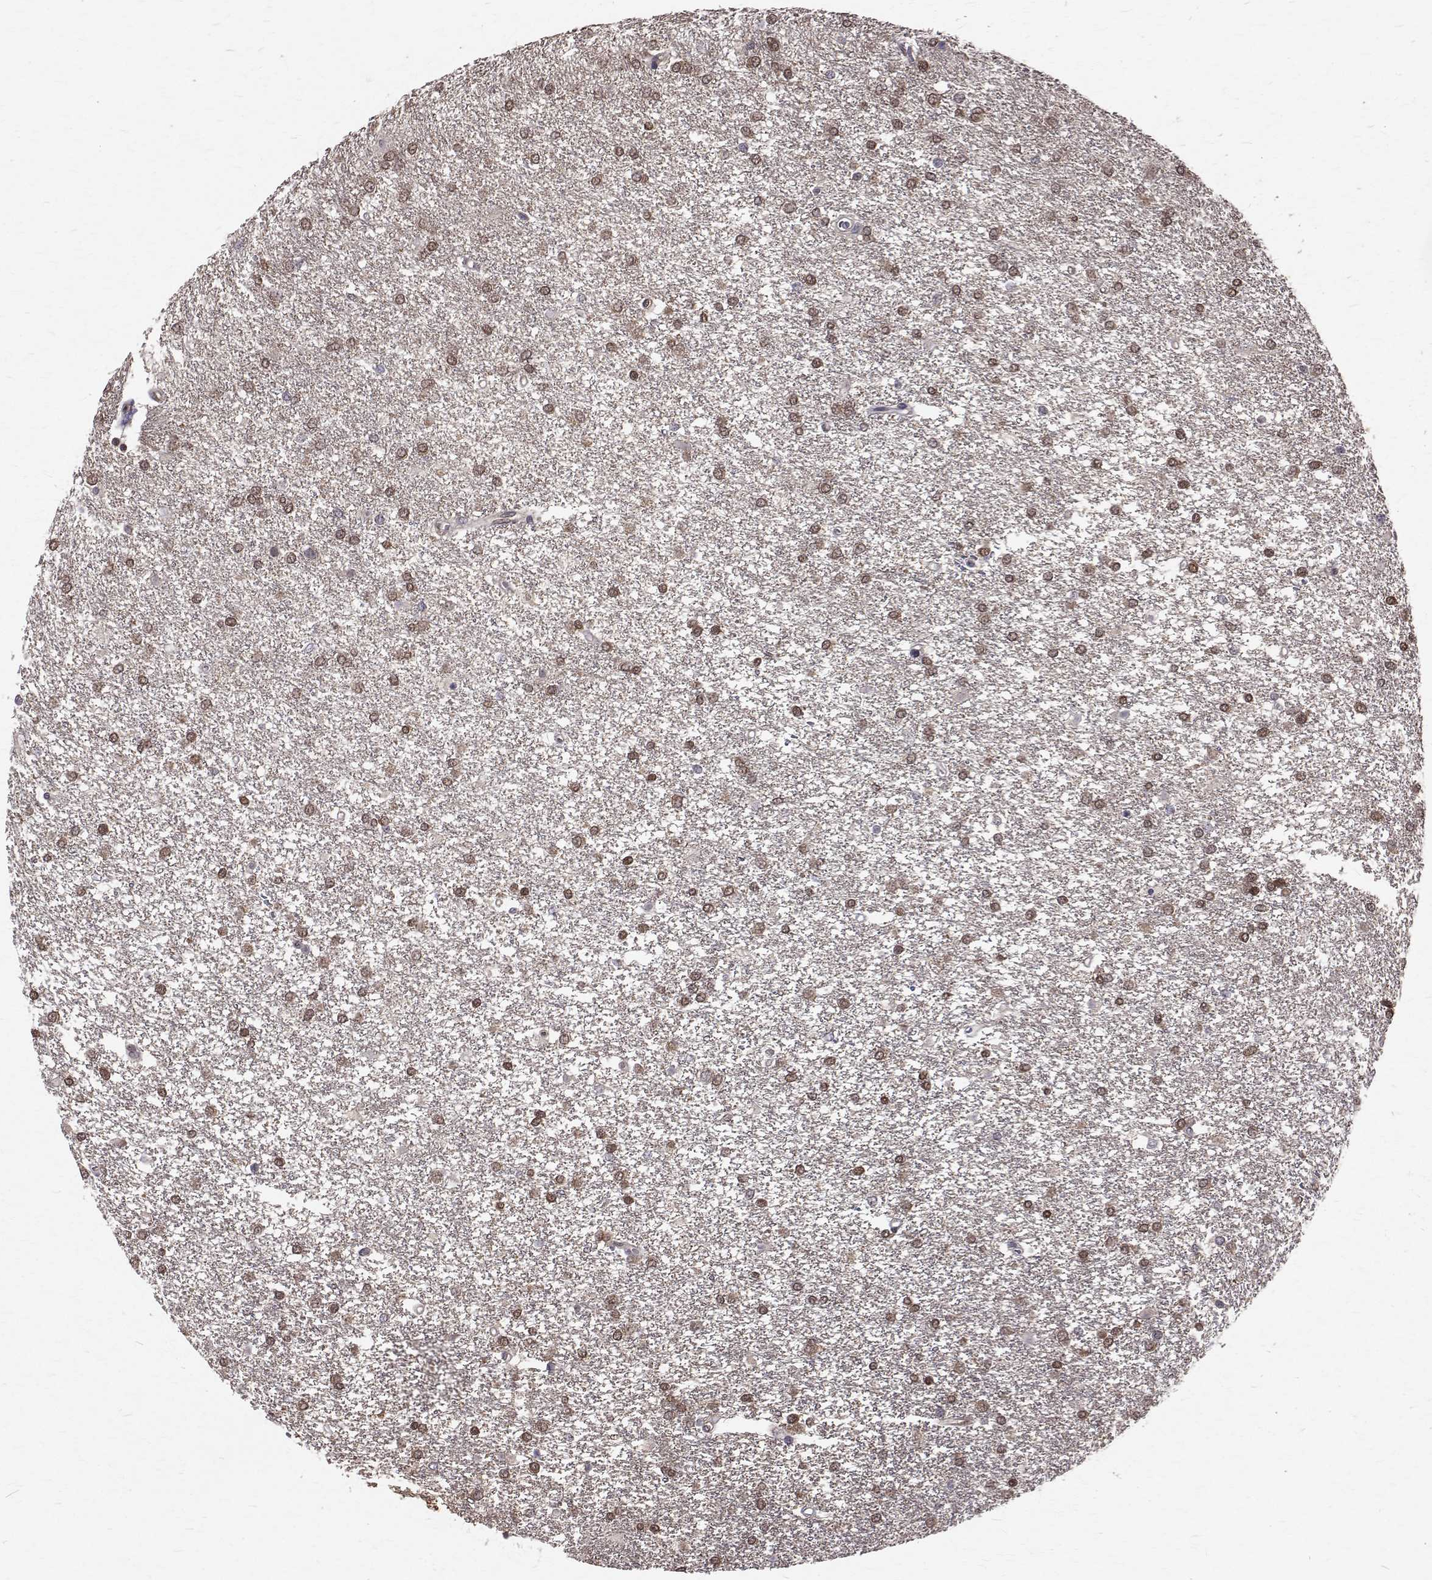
{"staining": {"intensity": "moderate", "quantity": ">75%", "location": "nuclear"}, "tissue": "glioma", "cell_type": "Tumor cells", "image_type": "cancer", "snomed": [{"axis": "morphology", "description": "Glioma, malignant, High grade"}, {"axis": "topography", "description": "Brain"}], "caption": "Approximately >75% of tumor cells in human high-grade glioma (malignant) reveal moderate nuclear protein positivity as visualized by brown immunohistochemical staining.", "gene": "NIF3L1", "patient": {"sex": "female", "age": 61}}